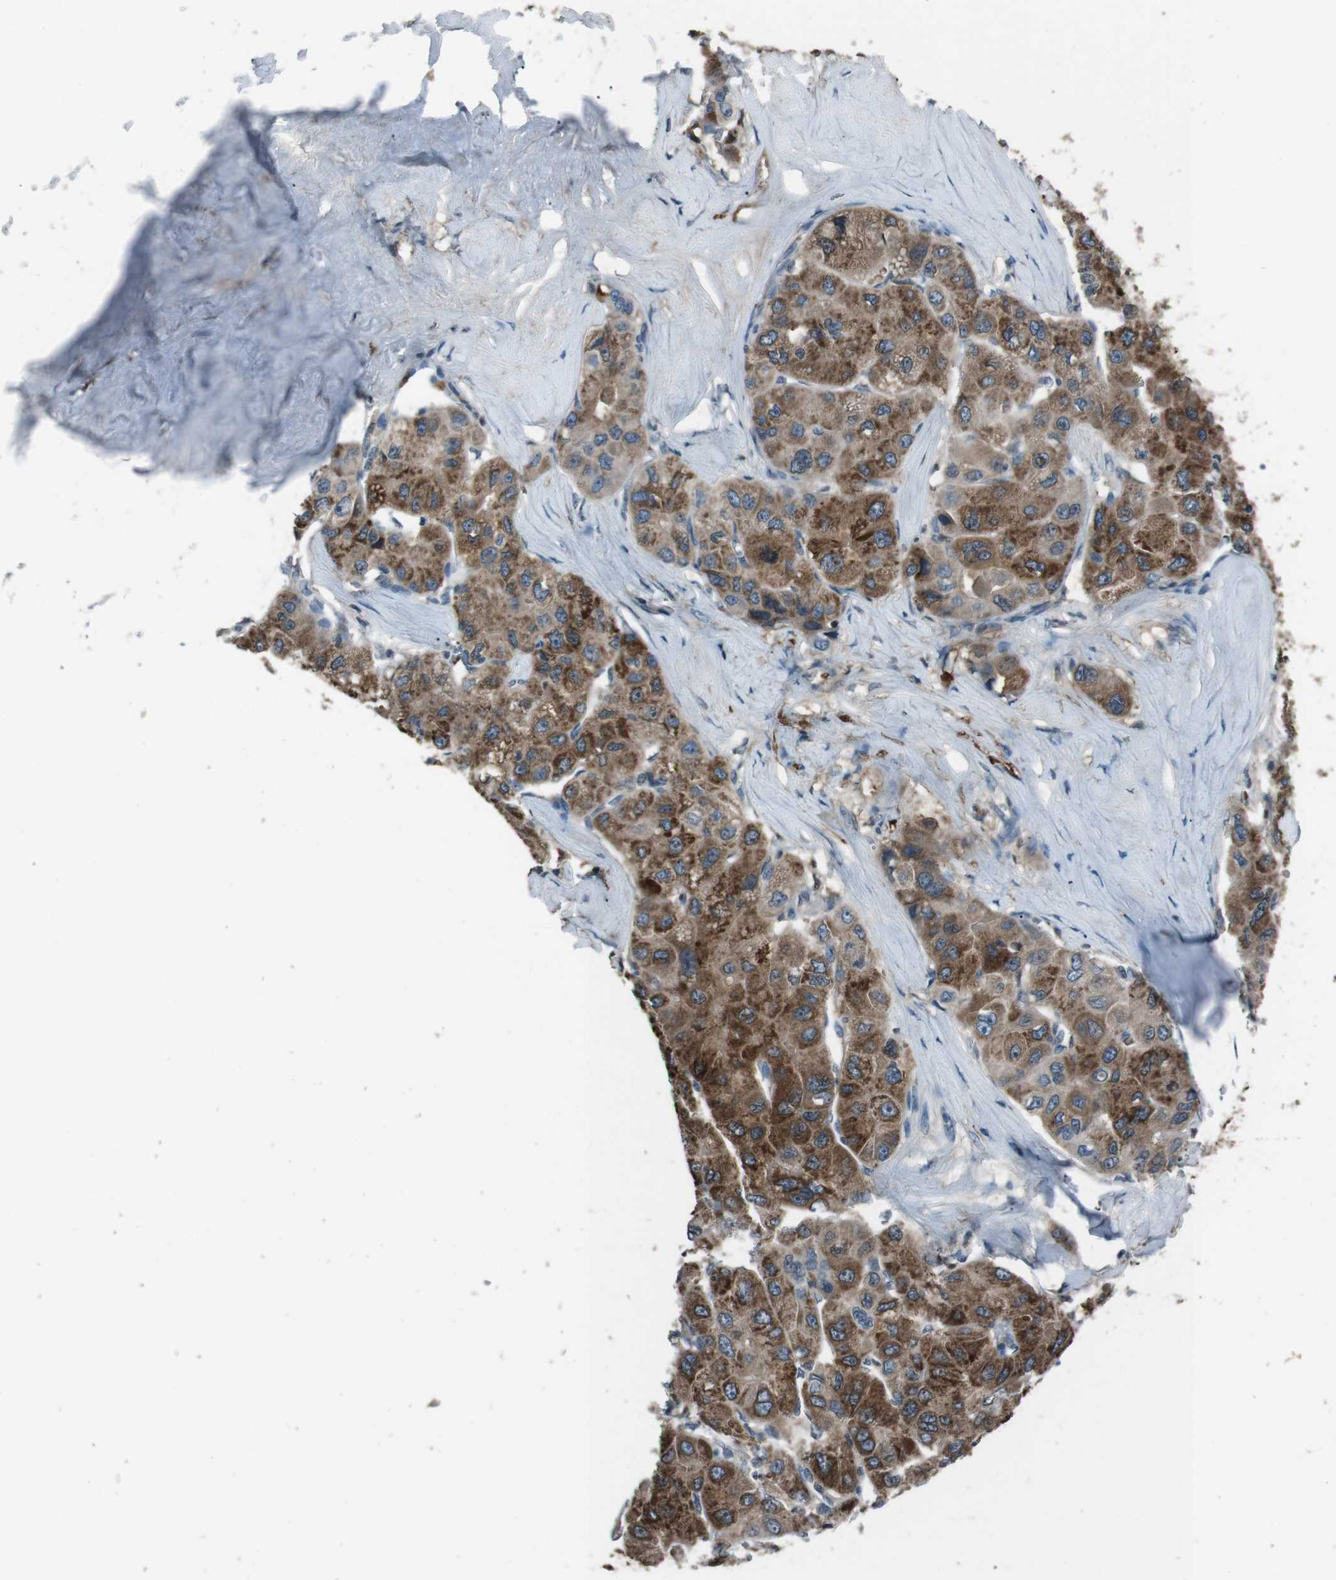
{"staining": {"intensity": "moderate", "quantity": ">75%", "location": "cytoplasmic/membranous"}, "tissue": "liver cancer", "cell_type": "Tumor cells", "image_type": "cancer", "snomed": [{"axis": "morphology", "description": "Carcinoma, Hepatocellular, NOS"}, {"axis": "topography", "description": "Liver"}], "caption": "Human hepatocellular carcinoma (liver) stained for a protein (brown) exhibits moderate cytoplasmic/membranous positive expression in about >75% of tumor cells.", "gene": "UGT1A6", "patient": {"sex": "male", "age": 80}}